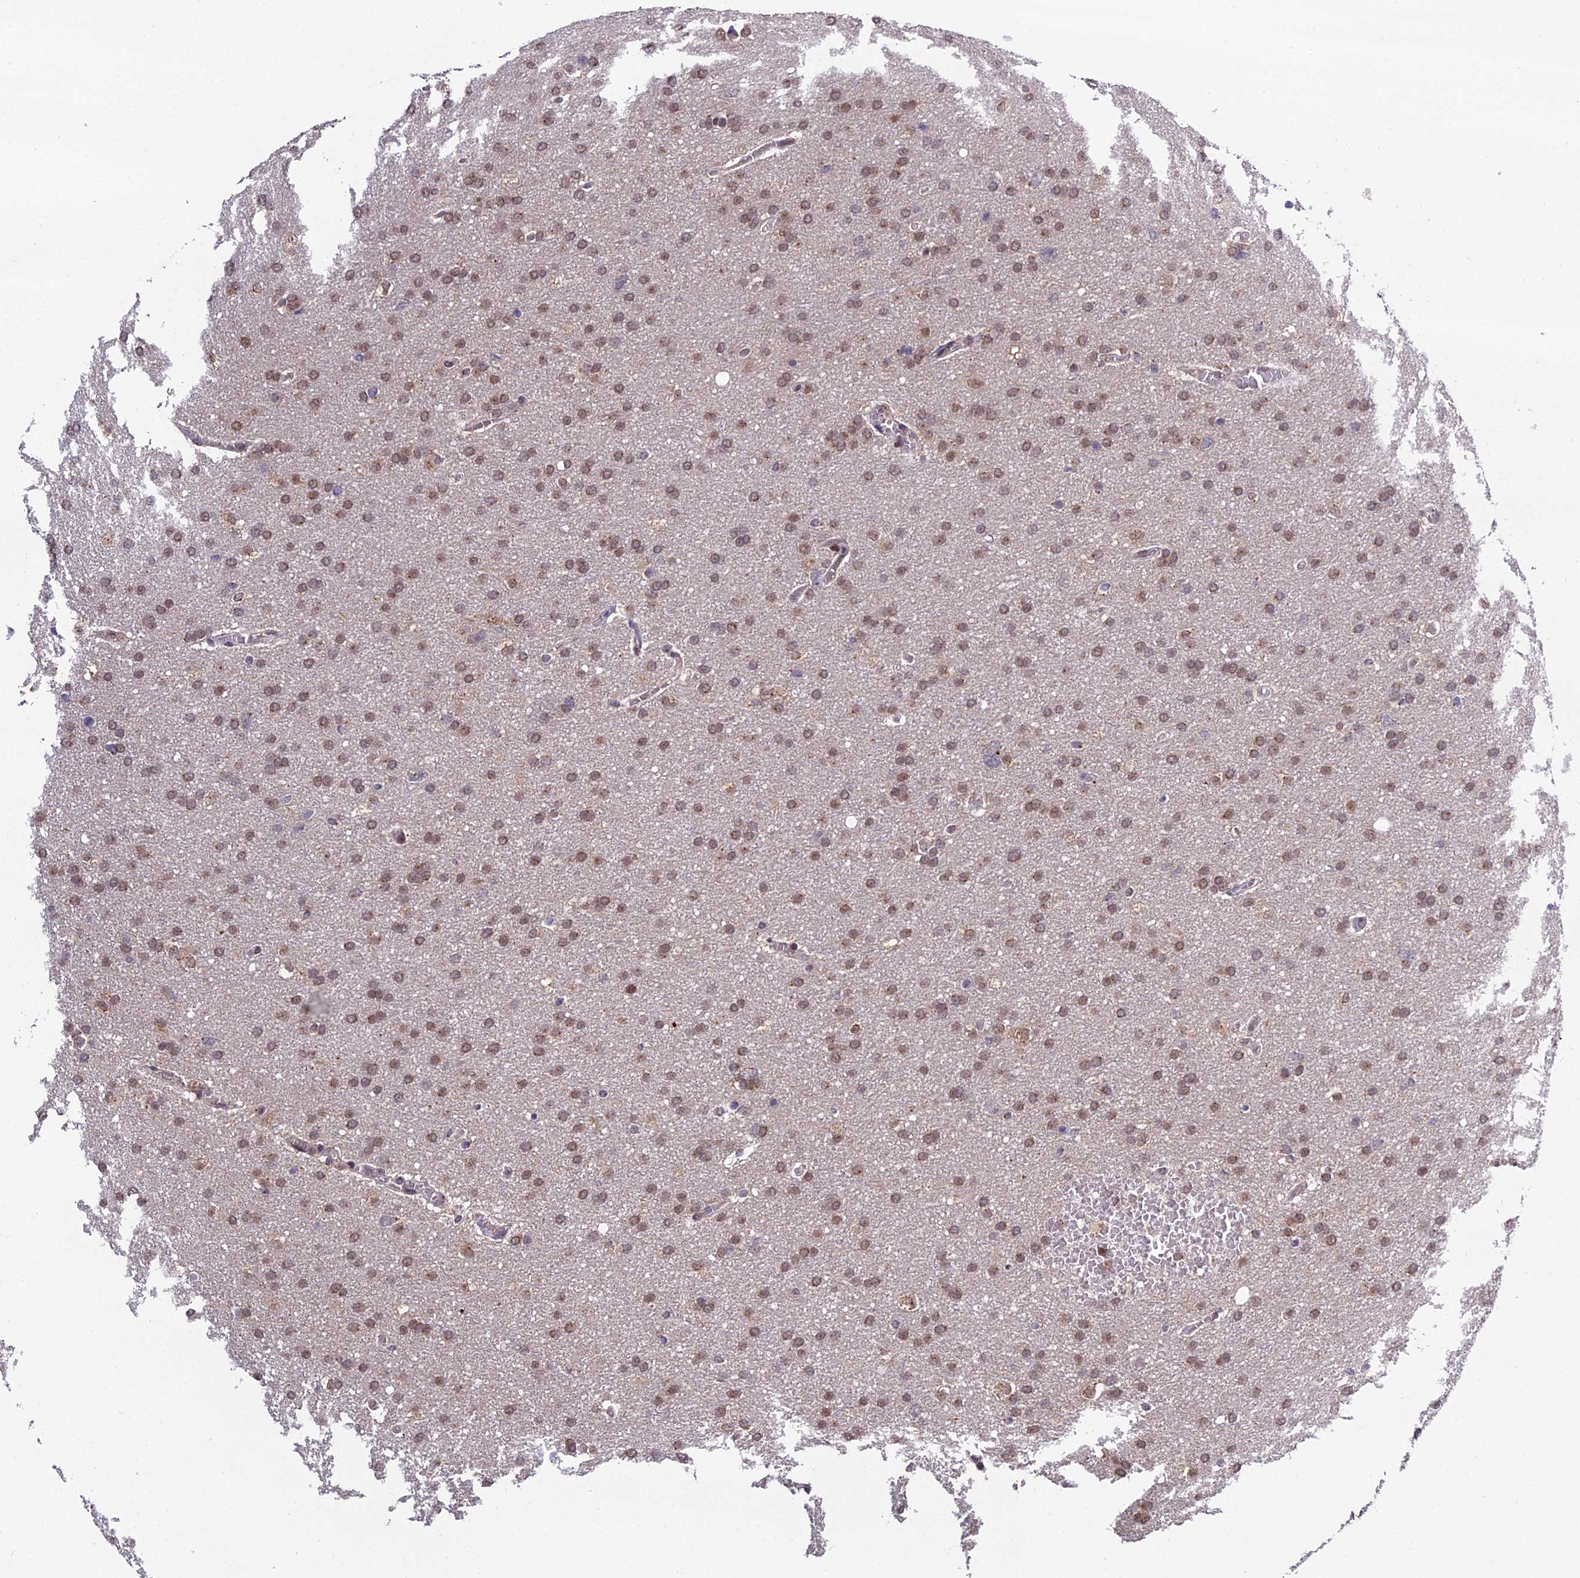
{"staining": {"intensity": "moderate", "quantity": ">75%", "location": "nuclear"}, "tissue": "glioma", "cell_type": "Tumor cells", "image_type": "cancer", "snomed": [{"axis": "morphology", "description": "Glioma, malignant, High grade"}, {"axis": "topography", "description": "Cerebral cortex"}], "caption": "An image of glioma stained for a protein displays moderate nuclear brown staining in tumor cells.", "gene": "ARL2", "patient": {"sex": "female", "age": 36}}